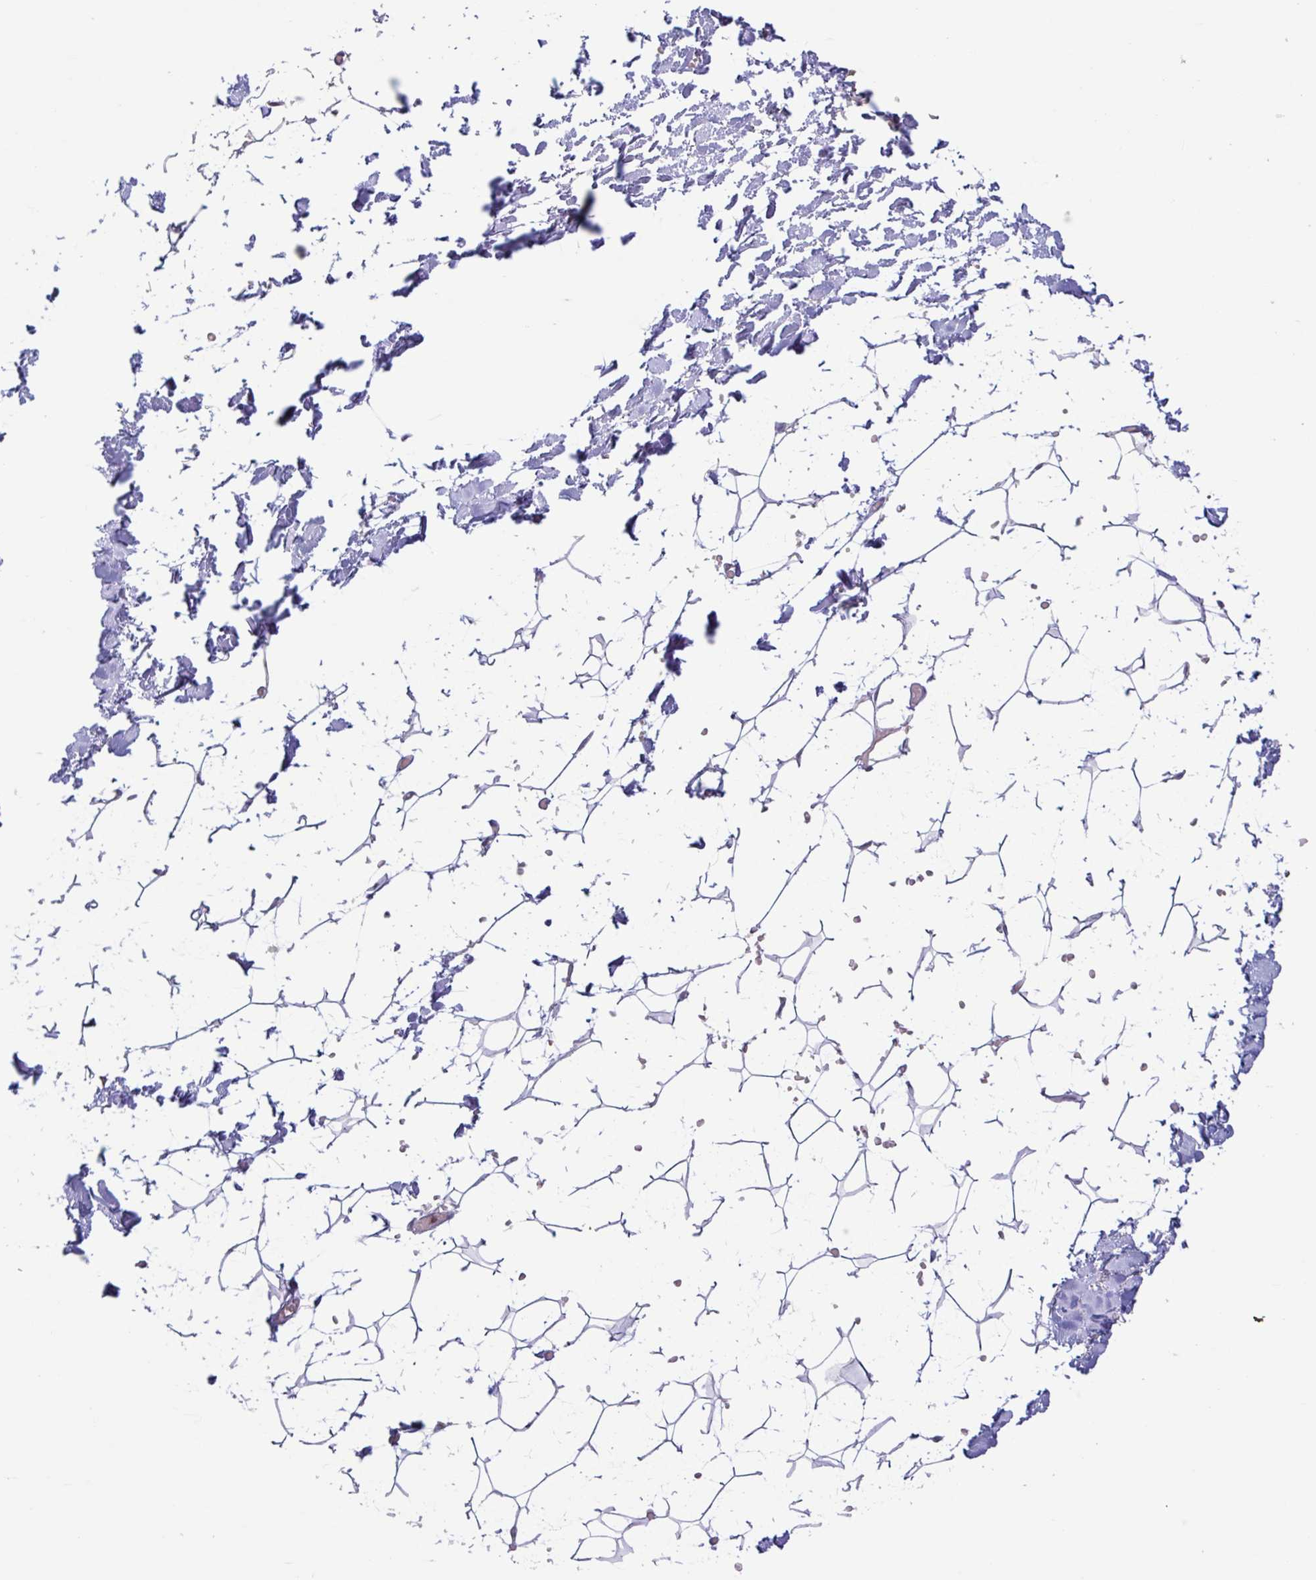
{"staining": {"intensity": "negative", "quantity": "none", "location": "none"}, "tissue": "adipose tissue", "cell_type": "Adipocytes", "image_type": "normal", "snomed": [{"axis": "morphology", "description": "Normal tissue, NOS"}, {"axis": "topography", "description": "Skin"}, {"axis": "topography", "description": "Peripheral nerve tissue"}], "caption": "Immunohistochemistry image of unremarkable adipose tissue: human adipose tissue stained with DAB reveals no significant protein expression in adipocytes. (DAB (3,3'-diaminobenzidine) immunohistochemistry visualized using brightfield microscopy, high magnification).", "gene": "TAF1D", "patient": {"sex": "female", "age": 56}}